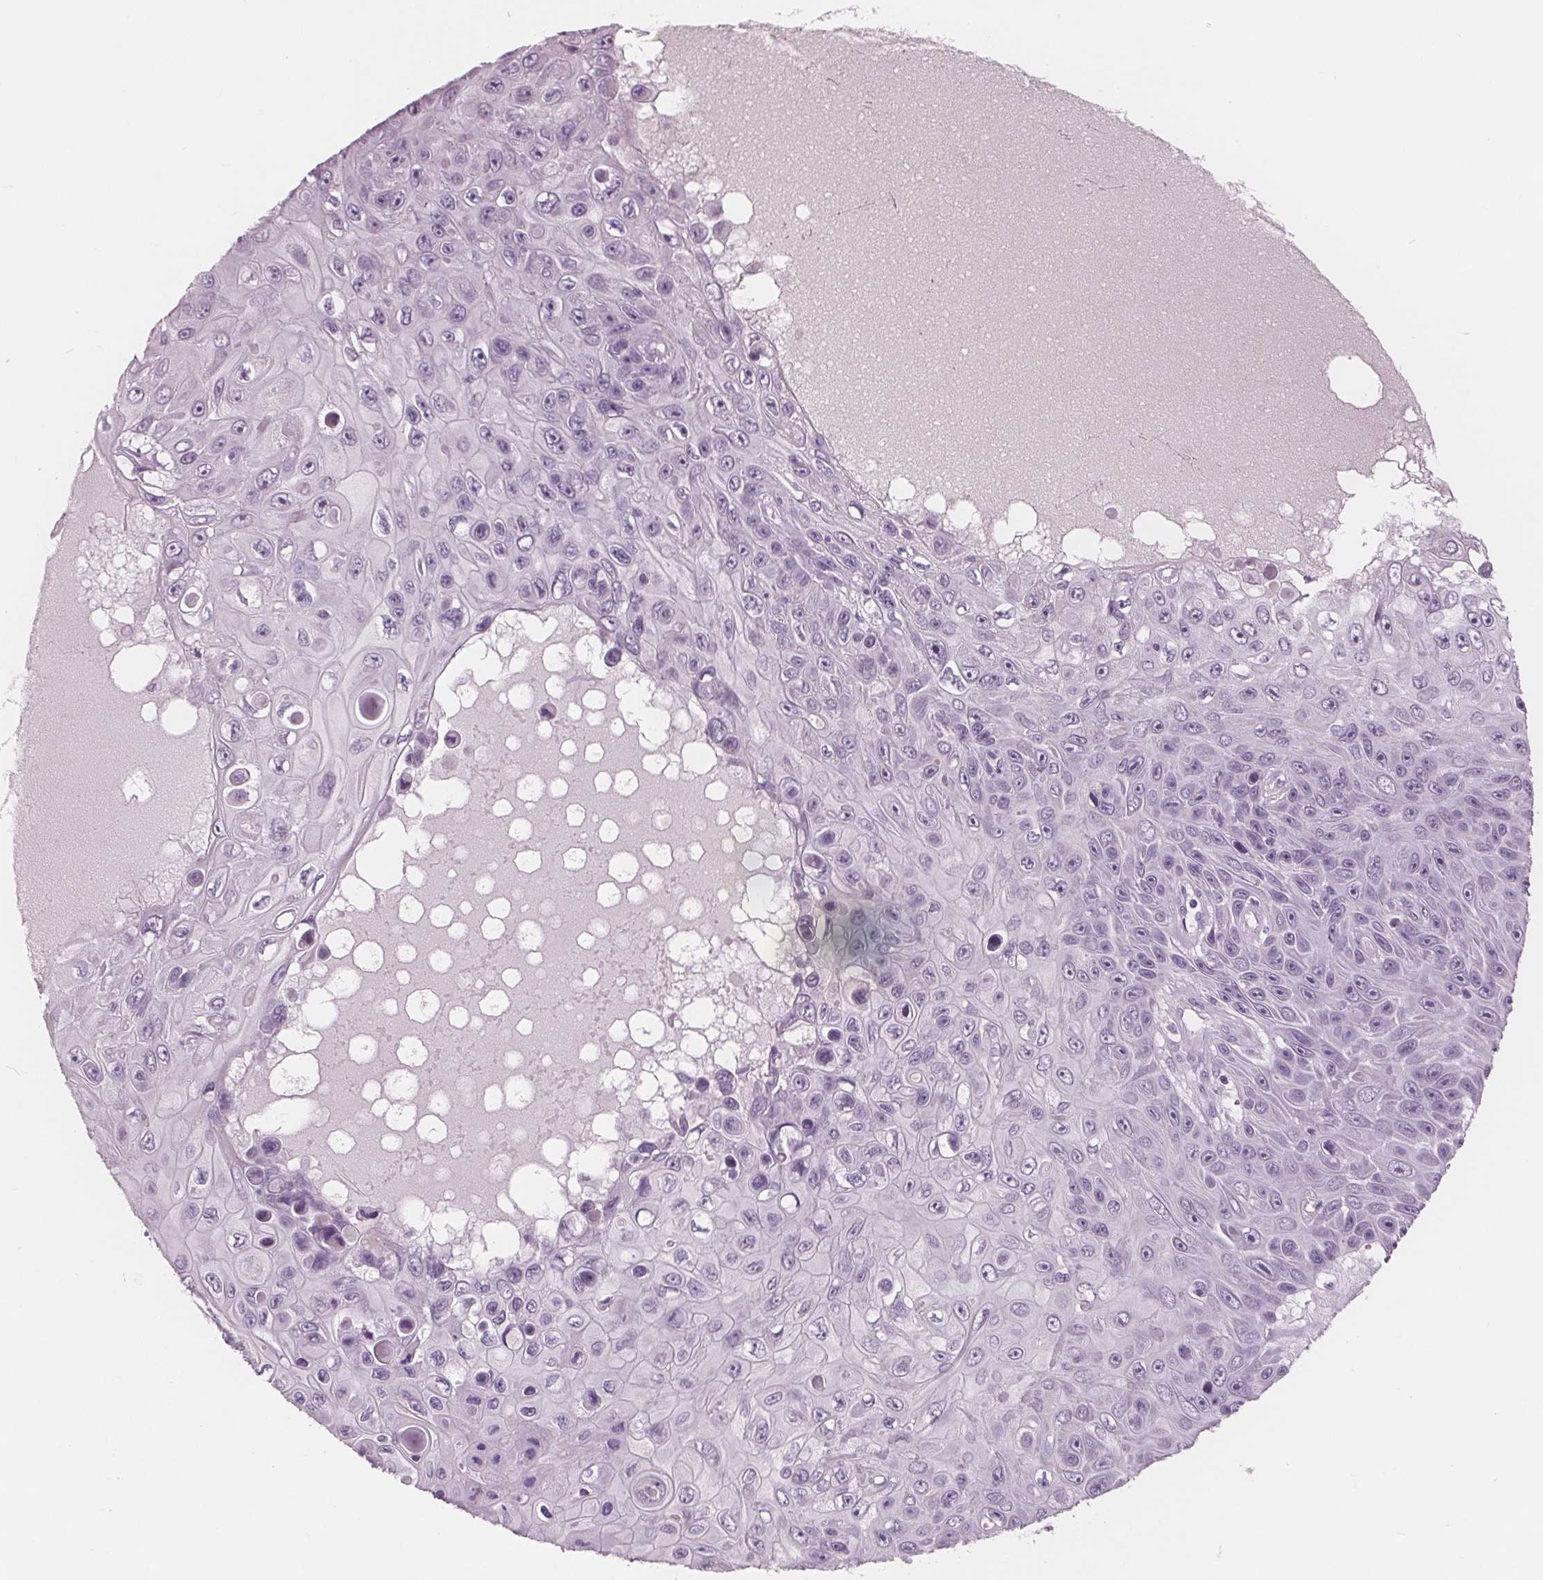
{"staining": {"intensity": "negative", "quantity": "none", "location": "none"}, "tissue": "skin cancer", "cell_type": "Tumor cells", "image_type": "cancer", "snomed": [{"axis": "morphology", "description": "Squamous cell carcinoma, NOS"}, {"axis": "topography", "description": "Skin"}], "caption": "The micrograph shows no significant expression in tumor cells of skin cancer (squamous cell carcinoma). (DAB immunohistochemistry (IHC) visualized using brightfield microscopy, high magnification).", "gene": "AMBP", "patient": {"sex": "male", "age": 82}}